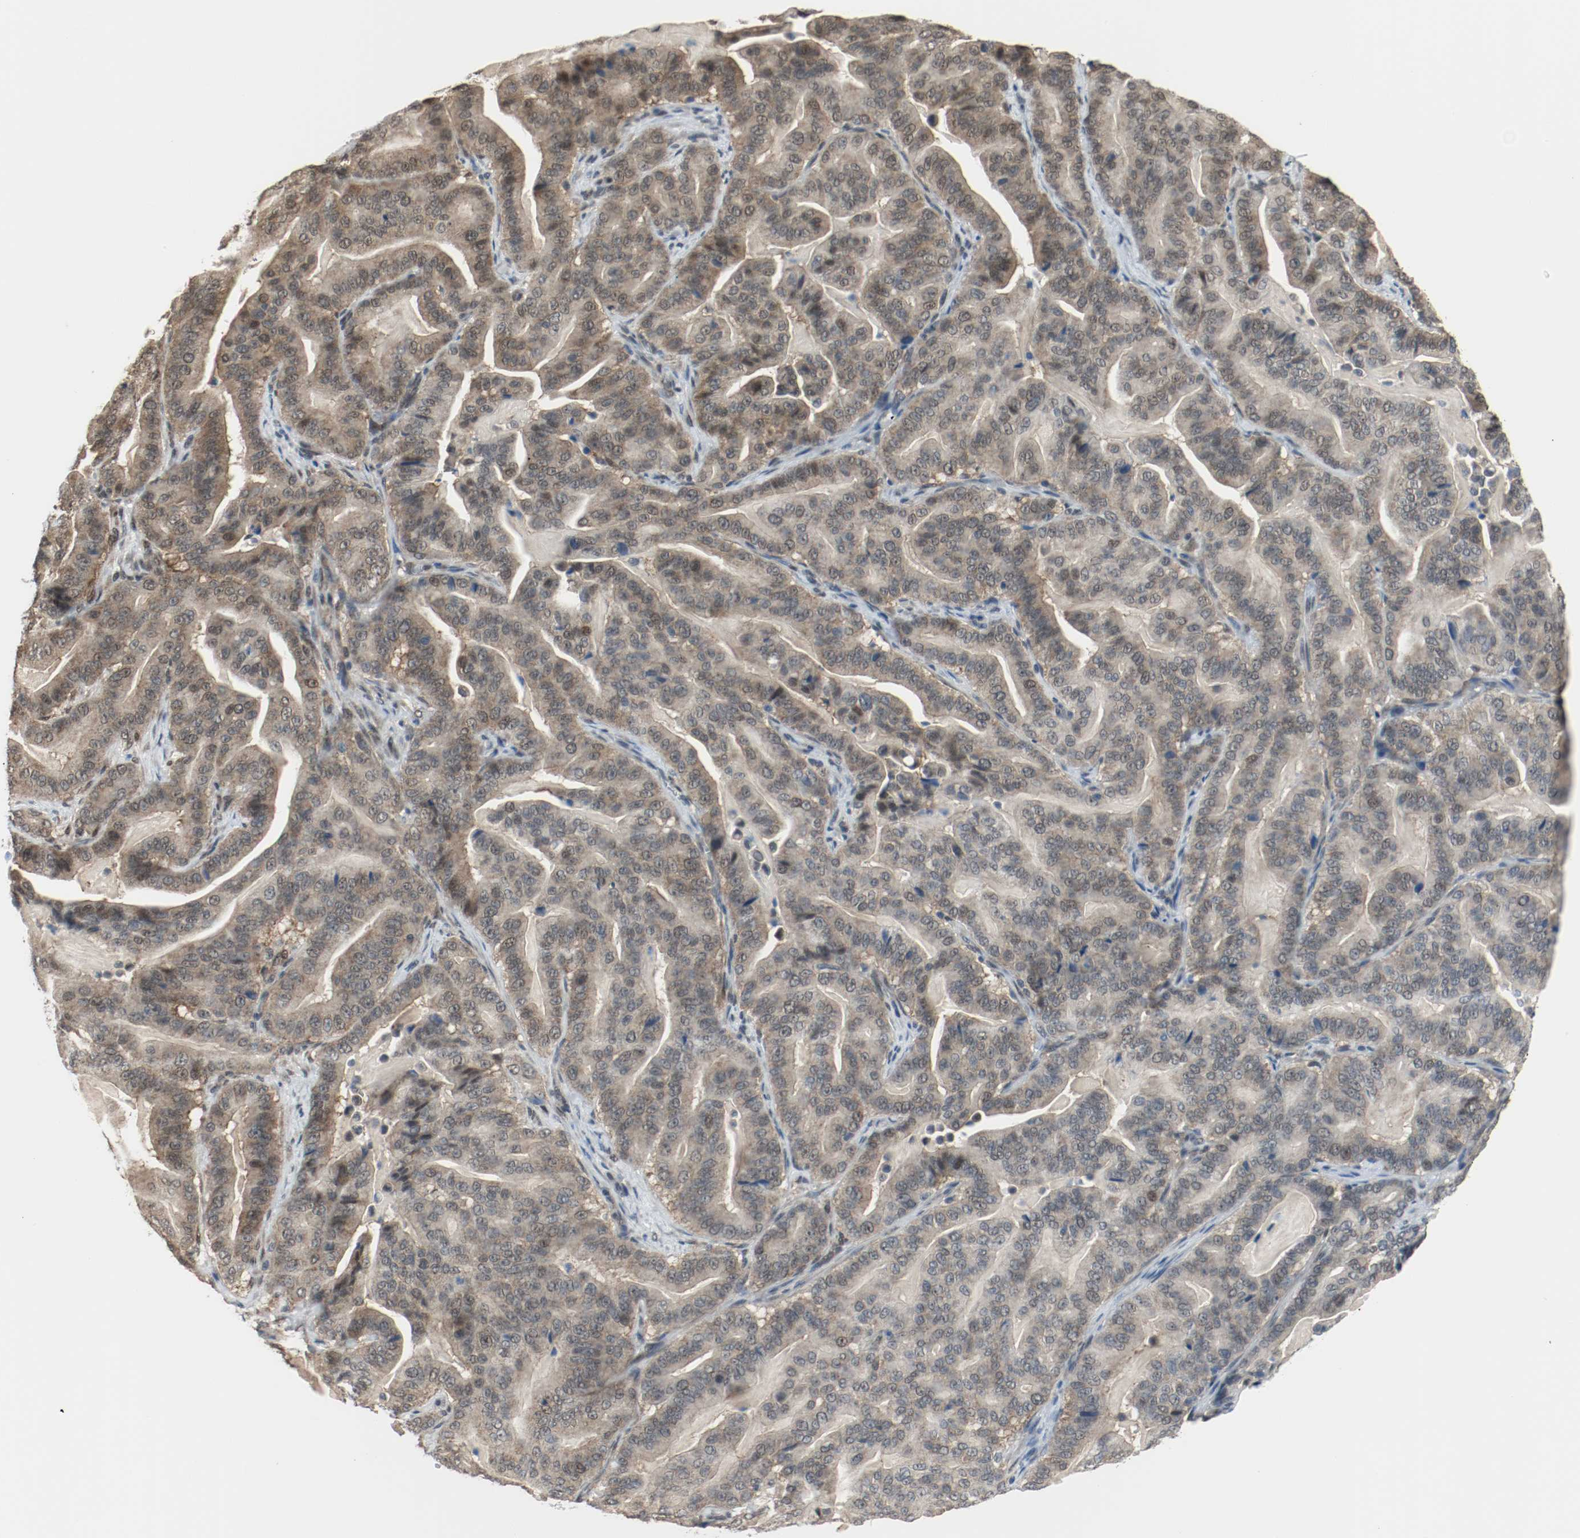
{"staining": {"intensity": "weak", "quantity": ">75%", "location": "cytoplasmic/membranous,nuclear"}, "tissue": "pancreatic cancer", "cell_type": "Tumor cells", "image_type": "cancer", "snomed": [{"axis": "morphology", "description": "Adenocarcinoma, NOS"}, {"axis": "topography", "description": "Pancreas"}], "caption": "Pancreatic adenocarcinoma tissue exhibits weak cytoplasmic/membranous and nuclear staining in about >75% of tumor cells, visualized by immunohistochemistry.", "gene": "PPME1", "patient": {"sex": "male", "age": 63}}